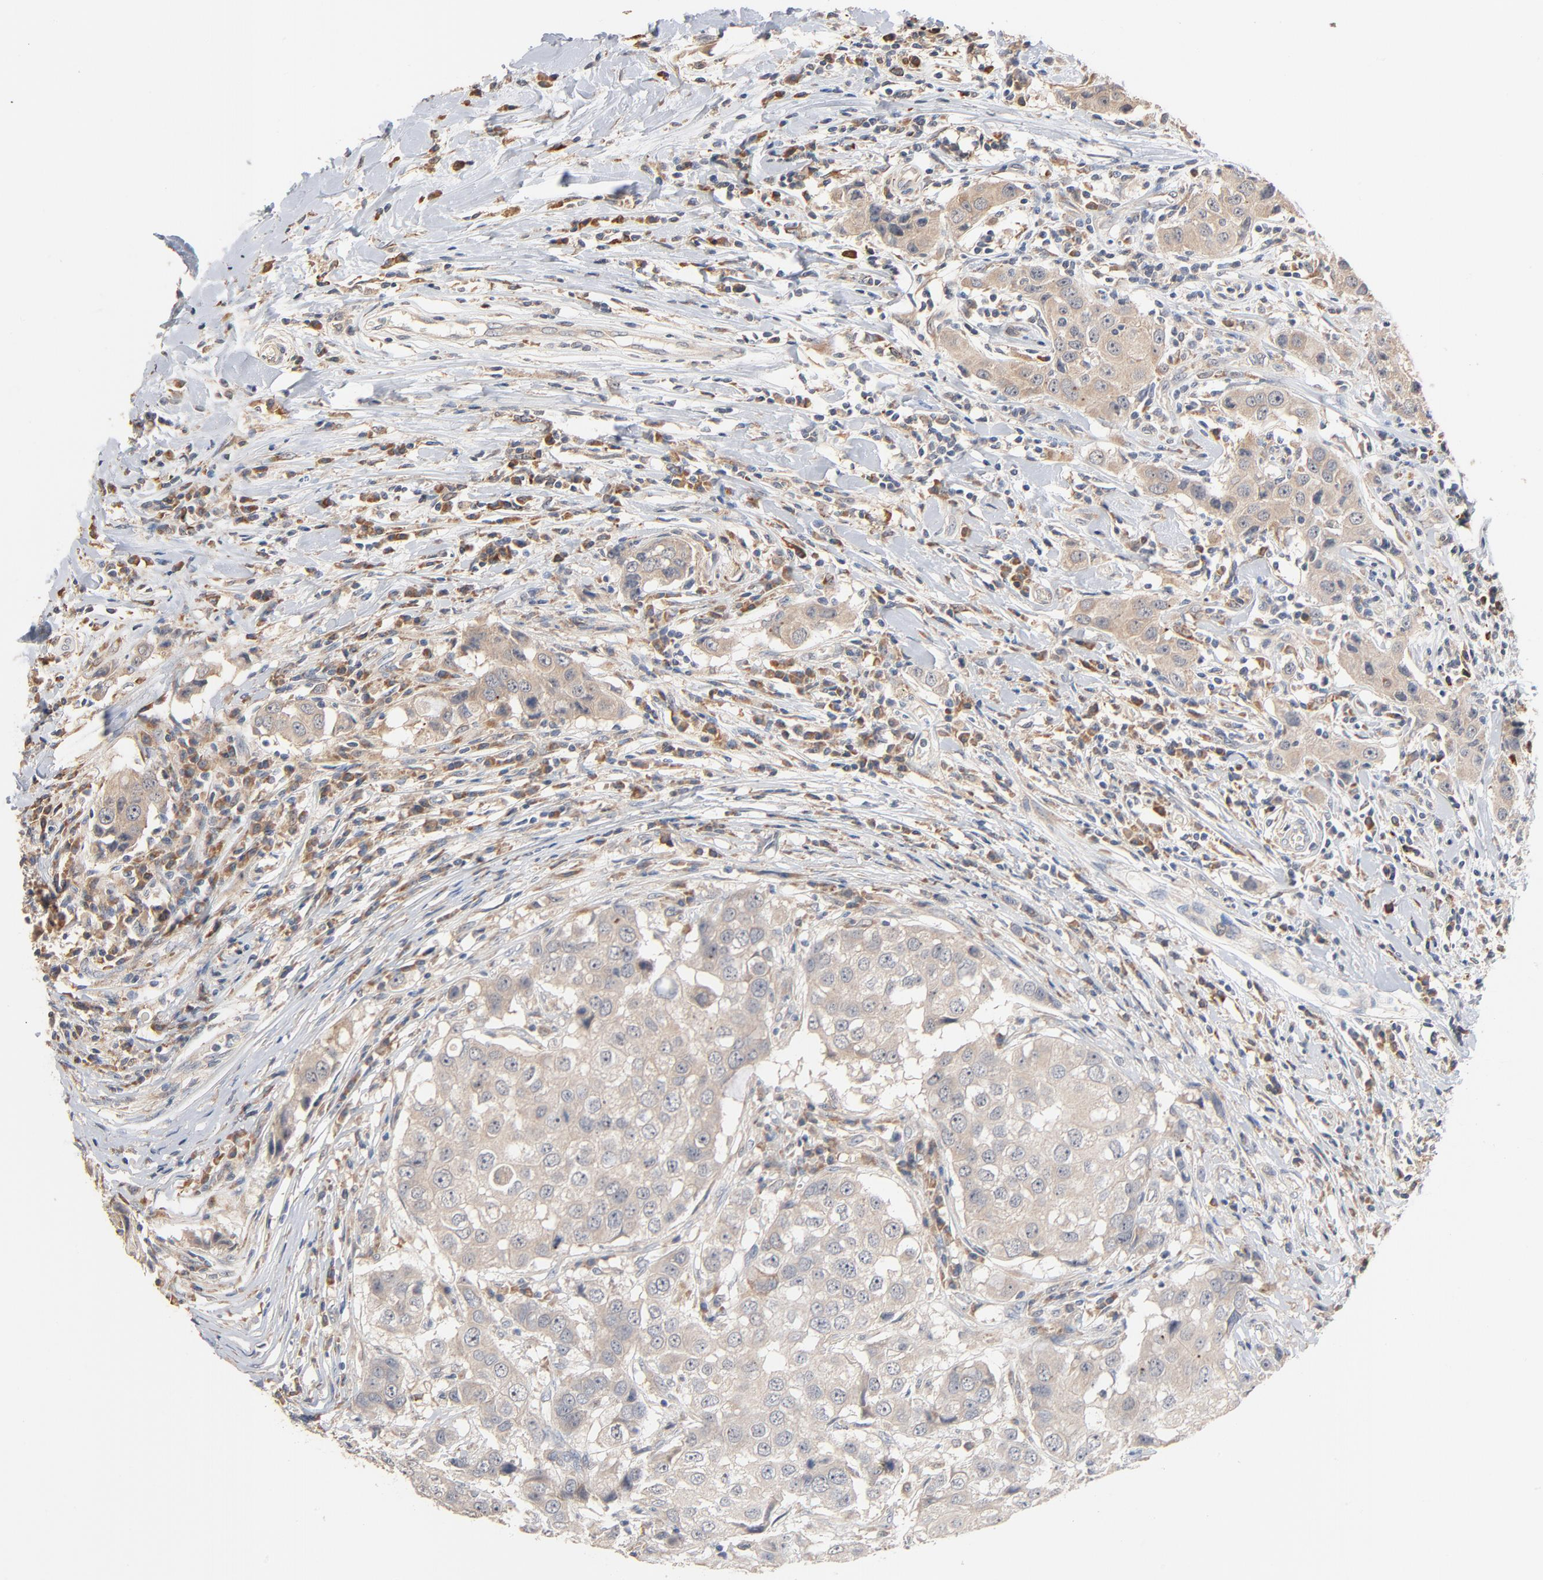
{"staining": {"intensity": "weak", "quantity": ">75%", "location": "cytoplasmic/membranous"}, "tissue": "breast cancer", "cell_type": "Tumor cells", "image_type": "cancer", "snomed": [{"axis": "morphology", "description": "Duct carcinoma"}, {"axis": "topography", "description": "Breast"}], "caption": "Immunohistochemistry (DAB) staining of breast cancer (invasive ductal carcinoma) demonstrates weak cytoplasmic/membranous protein expression in about >75% of tumor cells.", "gene": "ZDHHC8", "patient": {"sex": "female", "age": 27}}